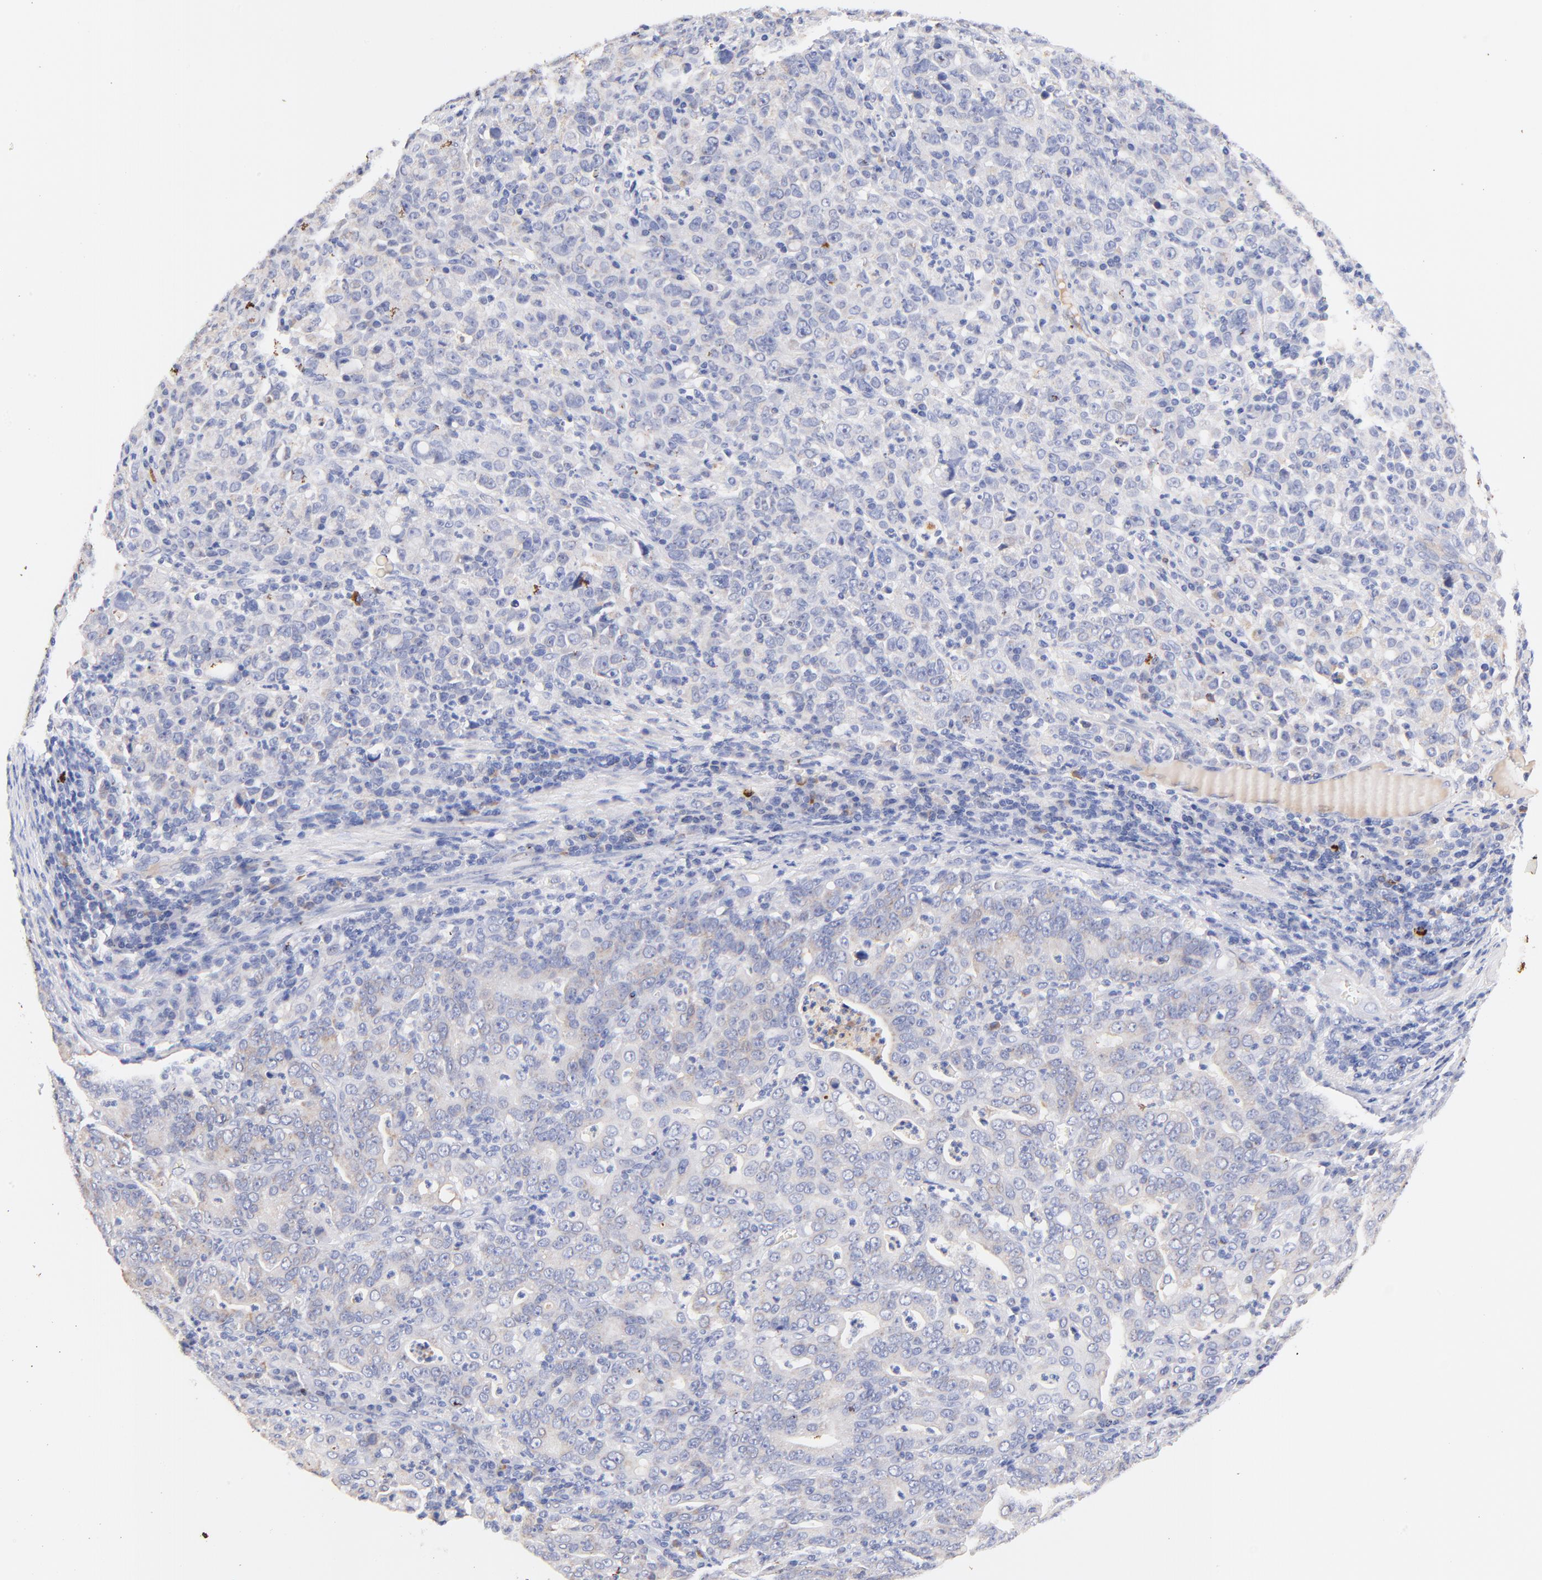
{"staining": {"intensity": "weak", "quantity": "<25%", "location": "cytoplasmic/membranous"}, "tissue": "stomach cancer", "cell_type": "Tumor cells", "image_type": "cancer", "snomed": [{"axis": "morphology", "description": "Adenocarcinoma, NOS"}, {"axis": "topography", "description": "Stomach, upper"}], "caption": "Human stomach cancer (adenocarcinoma) stained for a protein using IHC reveals no staining in tumor cells.", "gene": "IGLV7-43", "patient": {"sex": "female", "age": 50}}